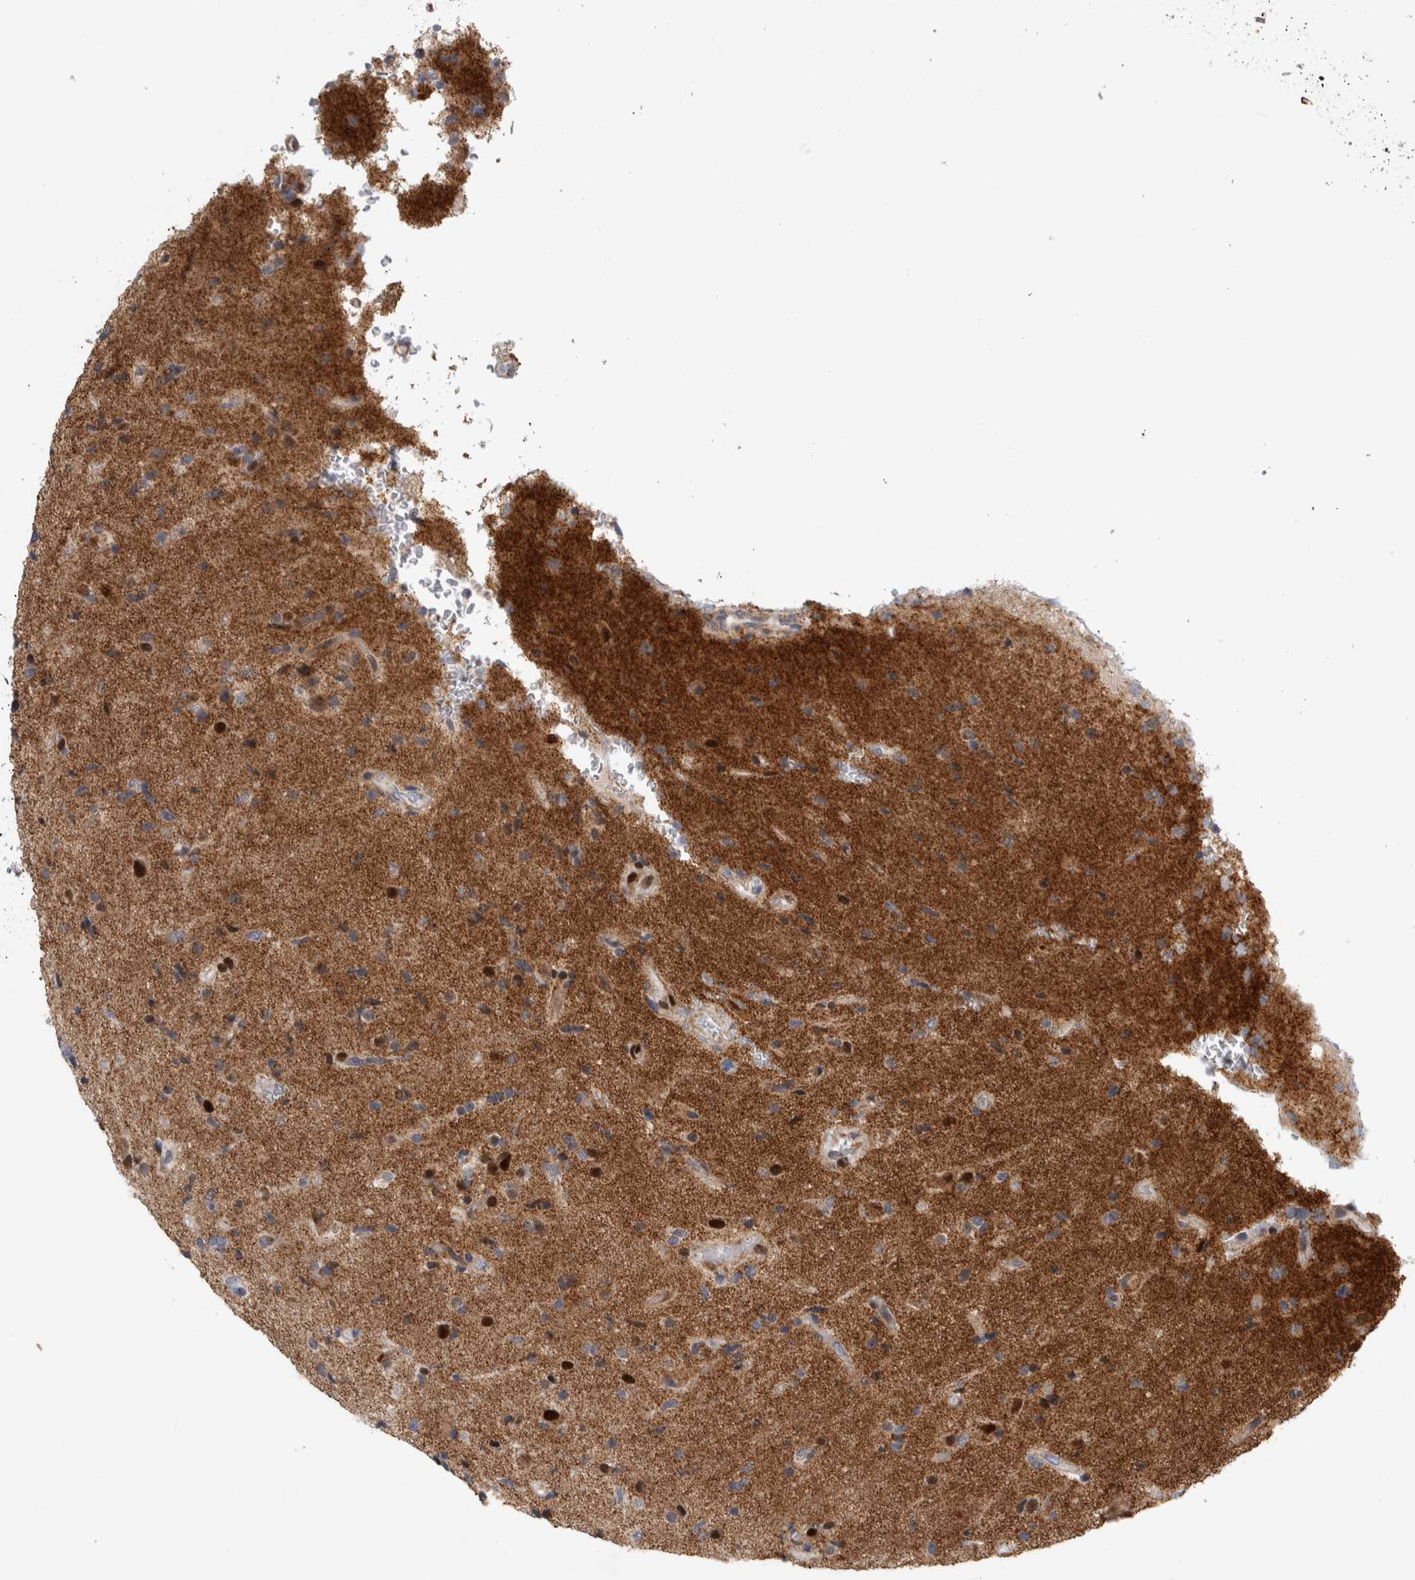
{"staining": {"intensity": "strong", "quantity": "<25%", "location": "nuclear"}, "tissue": "glioma", "cell_type": "Tumor cells", "image_type": "cancer", "snomed": [{"axis": "morphology", "description": "Glioma, malignant, High grade"}, {"axis": "topography", "description": "Brain"}], "caption": "Human glioma stained for a protein (brown) demonstrates strong nuclear positive expression in about <25% of tumor cells.", "gene": "RBM48", "patient": {"sex": "male", "age": 72}}